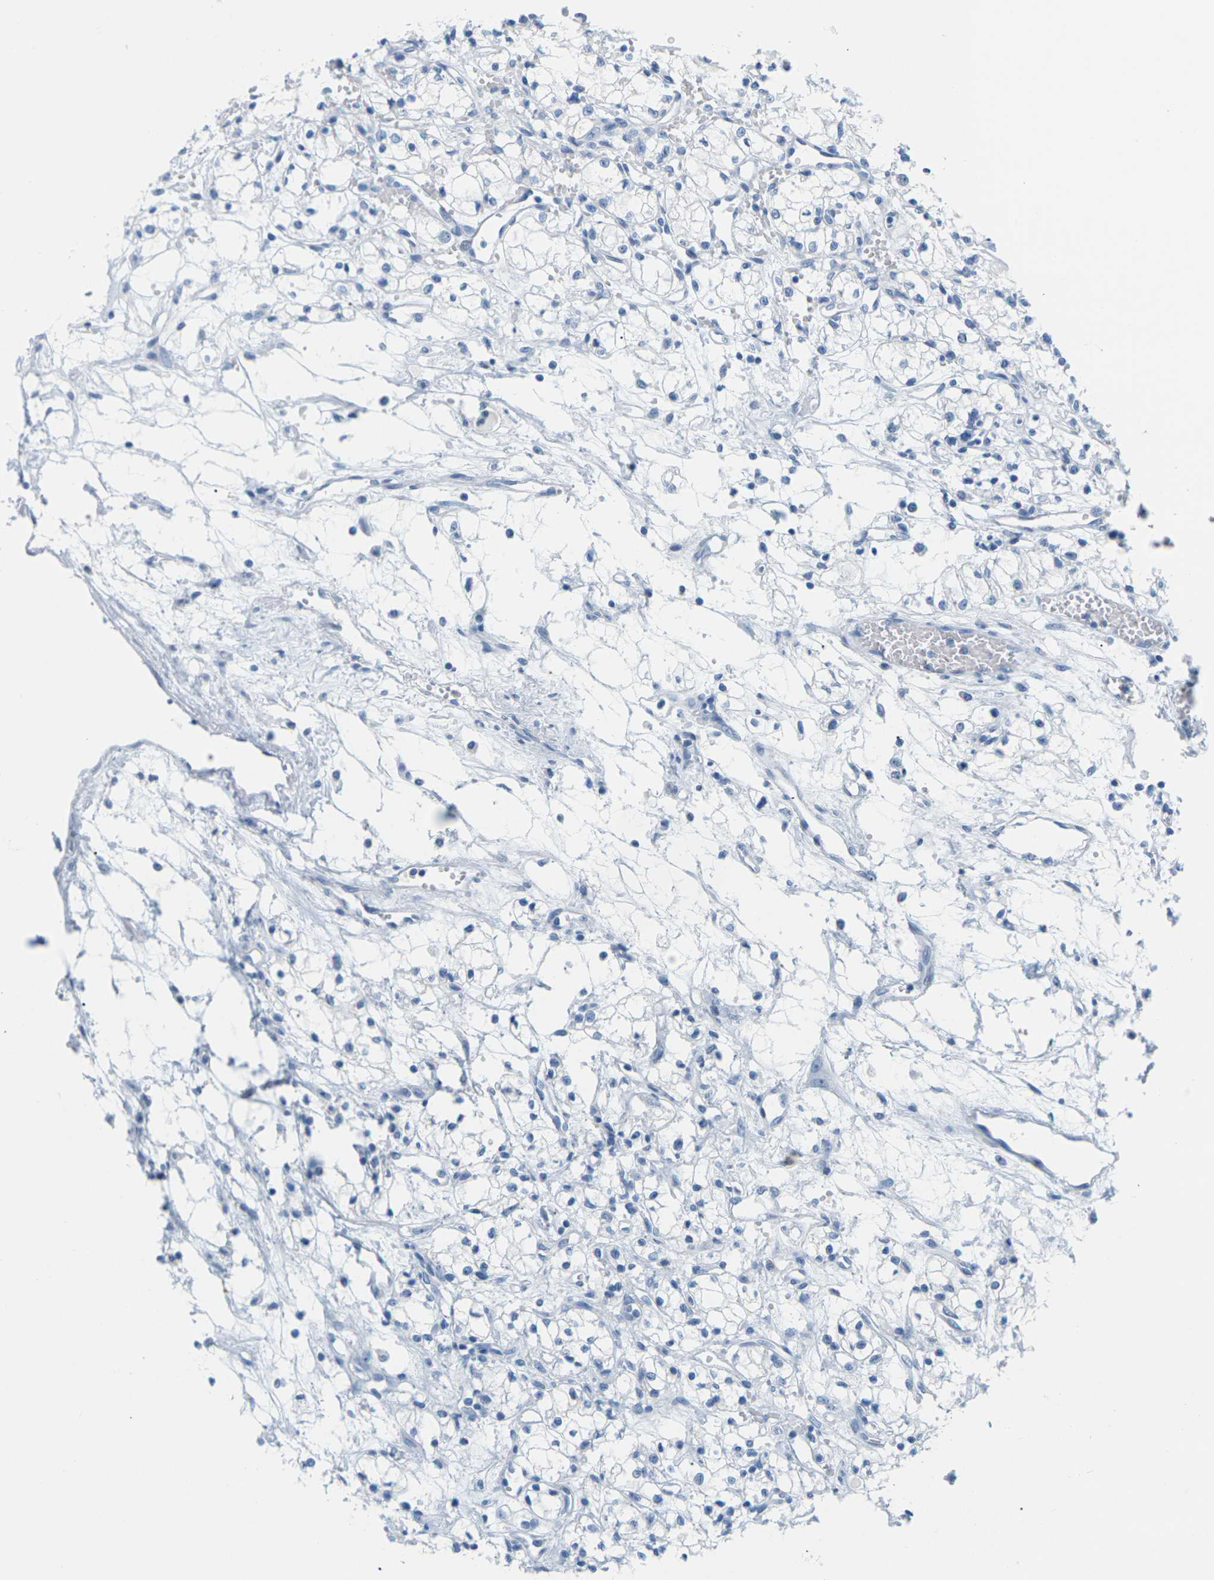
{"staining": {"intensity": "negative", "quantity": "none", "location": "none"}, "tissue": "renal cancer", "cell_type": "Tumor cells", "image_type": "cancer", "snomed": [{"axis": "morphology", "description": "Normal tissue, NOS"}, {"axis": "morphology", "description": "Adenocarcinoma, NOS"}, {"axis": "topography", "description": "Kidney"}], "caption": "IHC micrograph of neoplastic tissue: human renal cancer stained with DAB shows no significant protein positivity in tumor cells.", "gene": "SLC12A1", "patient": {"sex": "male", "age": 59}}